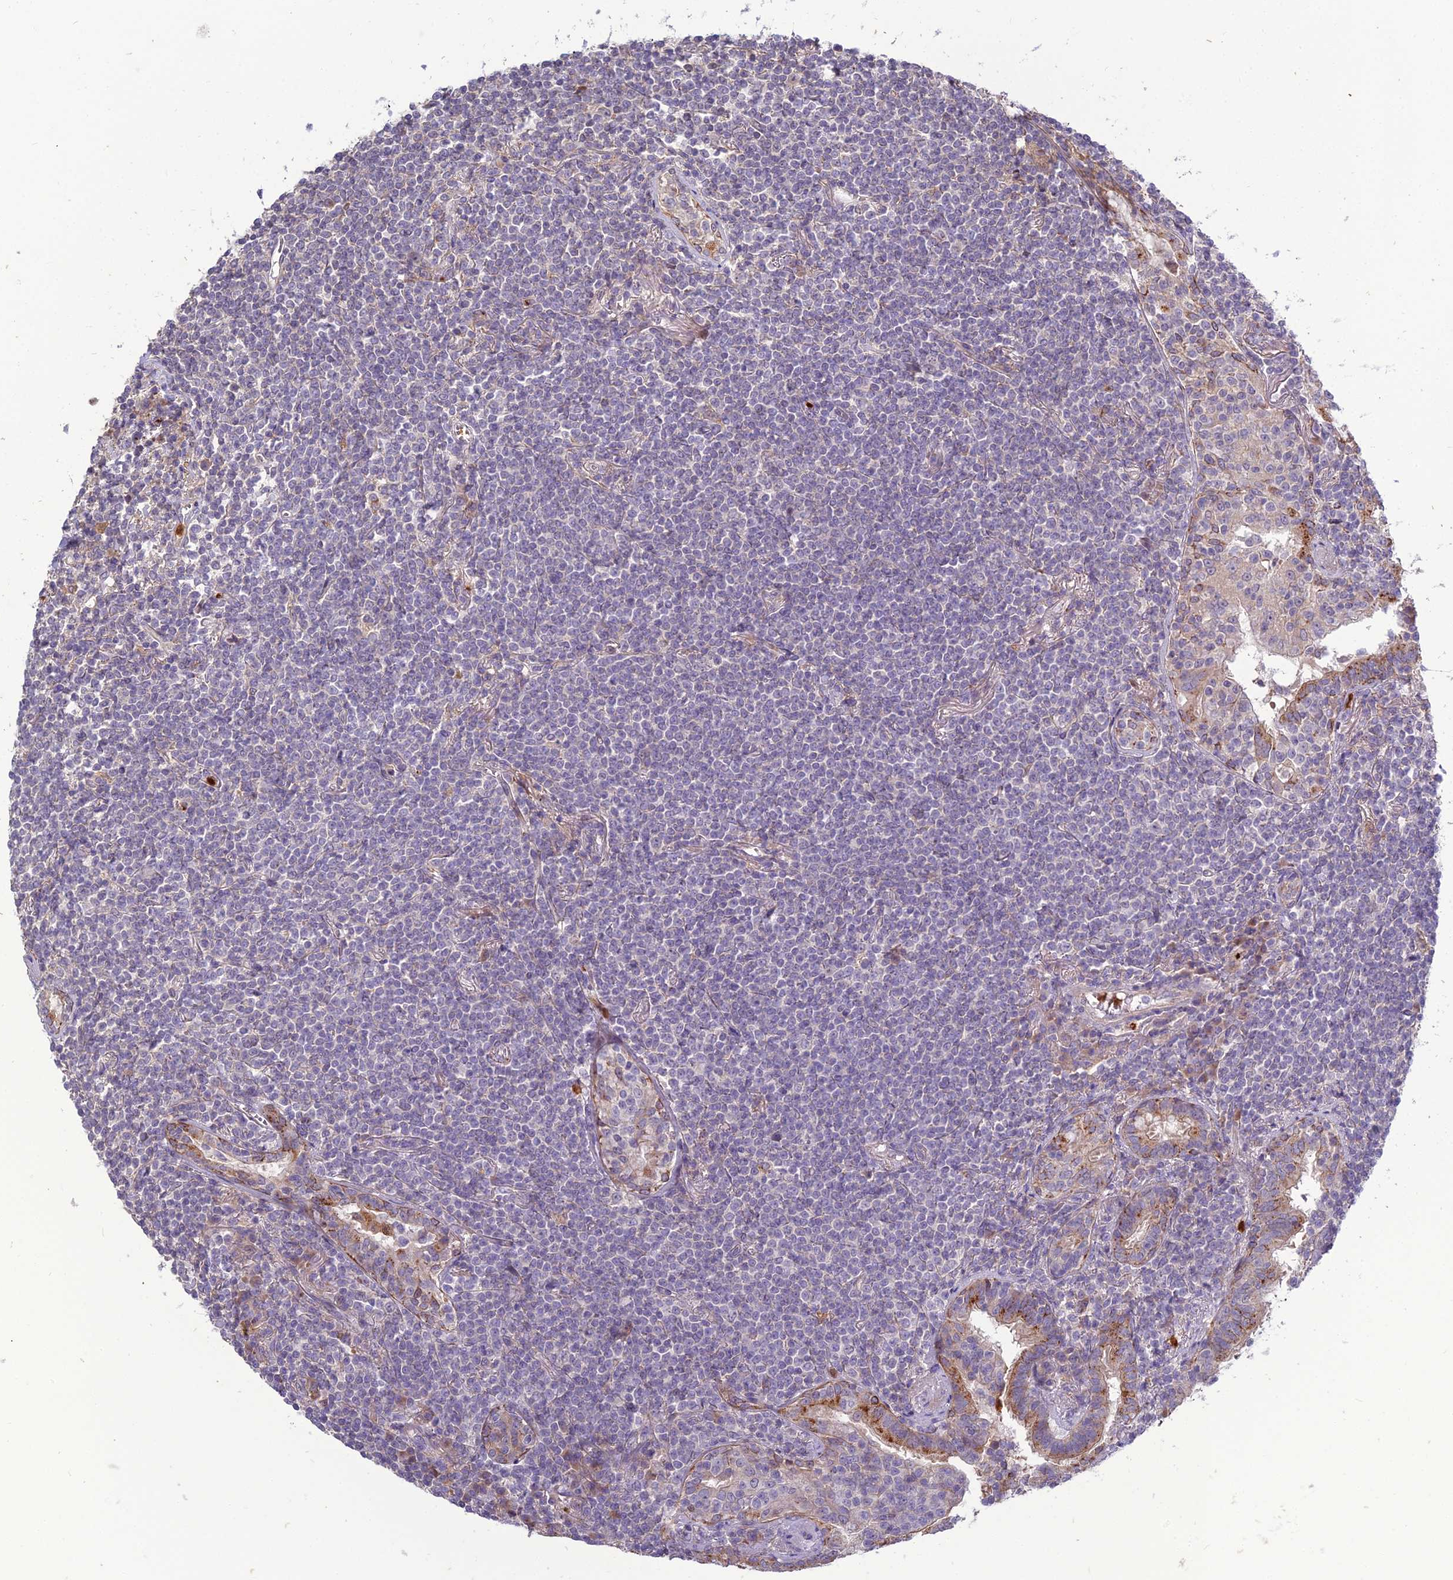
{"staining": {"intensity": "negative", "quantity": "none", "location": "none"}, "tissue": "lymphoma", "cell_type": "Tumor cells", "image_type": "cancer", "snomed": [{"axis": "morphology", "description": "Malignant lymphoma, non-Hodgkin's type, Low grade"}, {"axis": "topography", "description": "Lung"}], "caption": "IHC image of neoplastic tissue: lymphoma stained with DAB reveals no significant protein staining in tumor cells.", "gene": "EID2", "patient": {"sex": "female", "age": 71}}